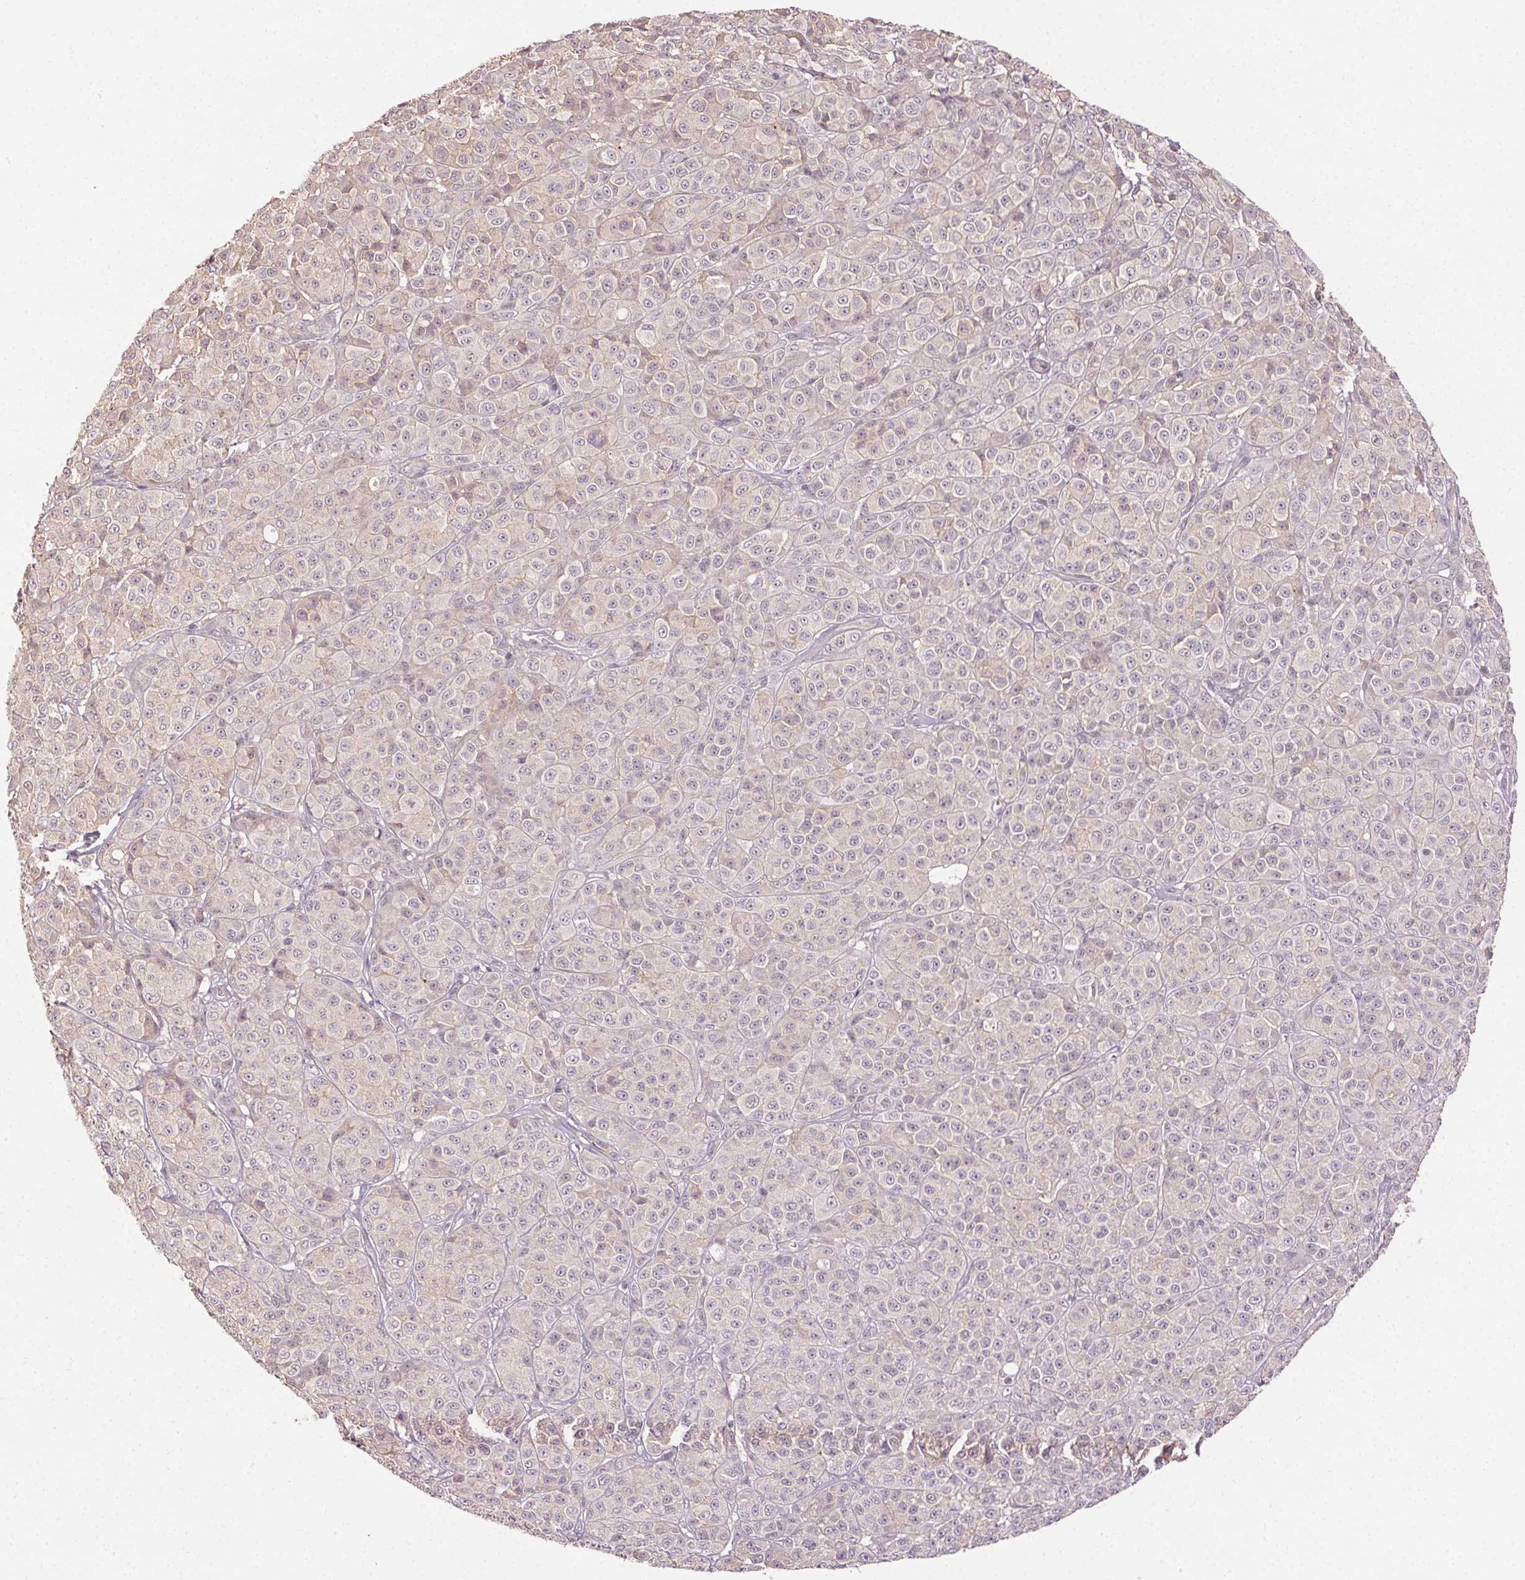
{"staining": {"intensity": "negative", "quantity": "none", "location": "none"}, "tissue": "melanoma", "cell_type": "Tumor cells", "image_type": "cancer", "snomed": [{"axis": "morphology", "description": "Malignant melanoma, NOS"}, {"axis": "topography", "description": "Skin"}], "caption": "Malignant melanoma was stained to show a protein in brown. There is no significant positivity in tumor cells. Brightfield microscopy of immunohistochemistry stained with DAB (3,3'-diaminobenzidine) (brown) and hematoxylin (blue), captured at high magnification.", "gene": "ATP1B3", "patient": {"sex": "male", "age": 89}}